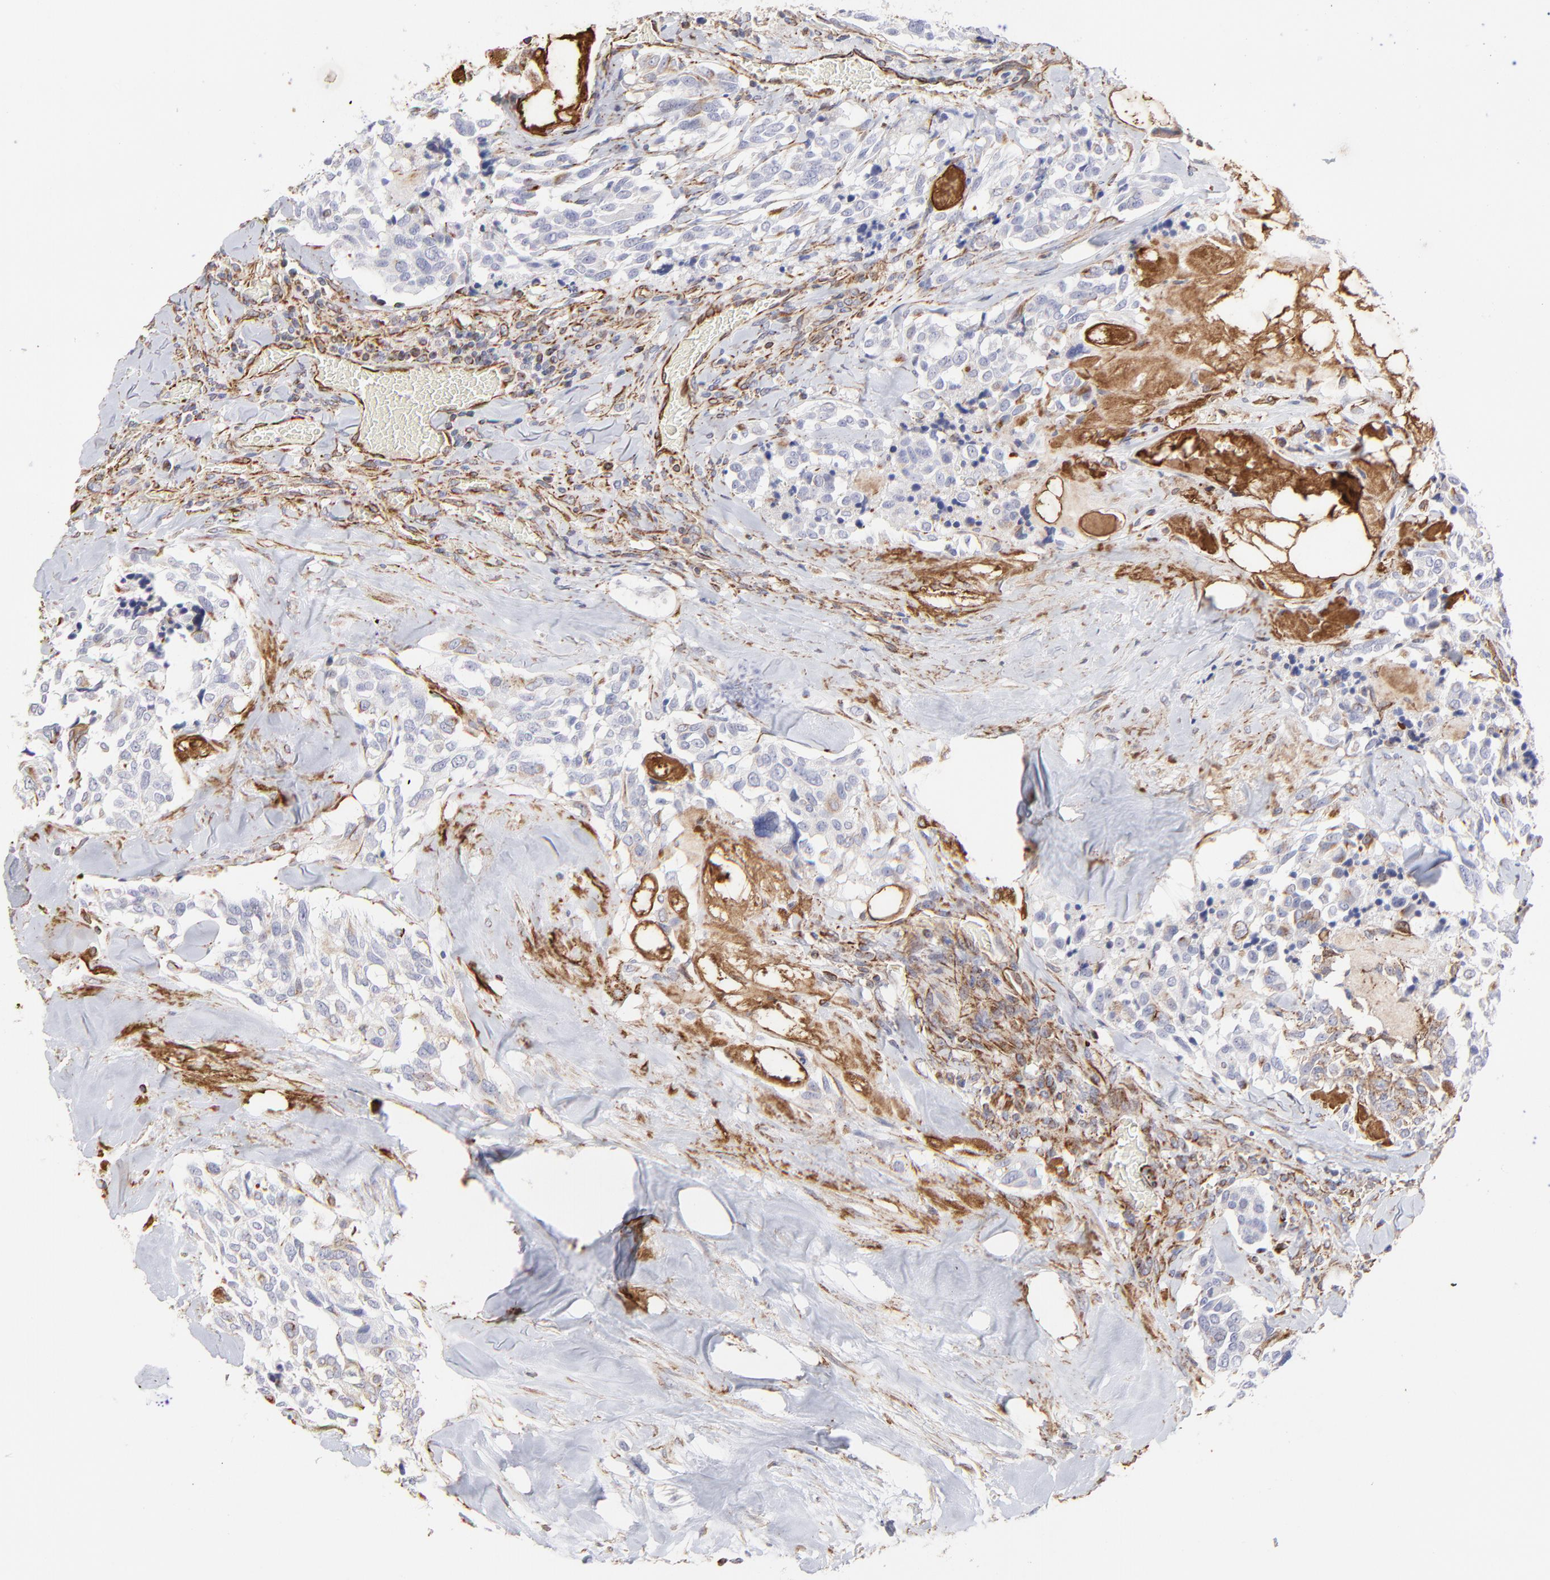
{"staining": {"intensity": "strong", "quantity": "<25%", "location": "cytoplasmic/membranous"}, "tissue": "thyroid cancer", "cell_type": "Tumor cells", "image_type": "cancer", "snomed": [{"axis": "morphology", "description": "Carcinoma, NOS"}, {"axis": "morphology", "description": "Carcinoid, malignant, NOS"}, {"axis": "topography", "description": "Thyroid gland"}], "caption": "Strong cytoplasmic/membranous positivity is identified in approximately <25% of tumor cells in thyroid carcinoma.", "gene": "COX8C", "patient": {"sex": "male", "age": 33}}